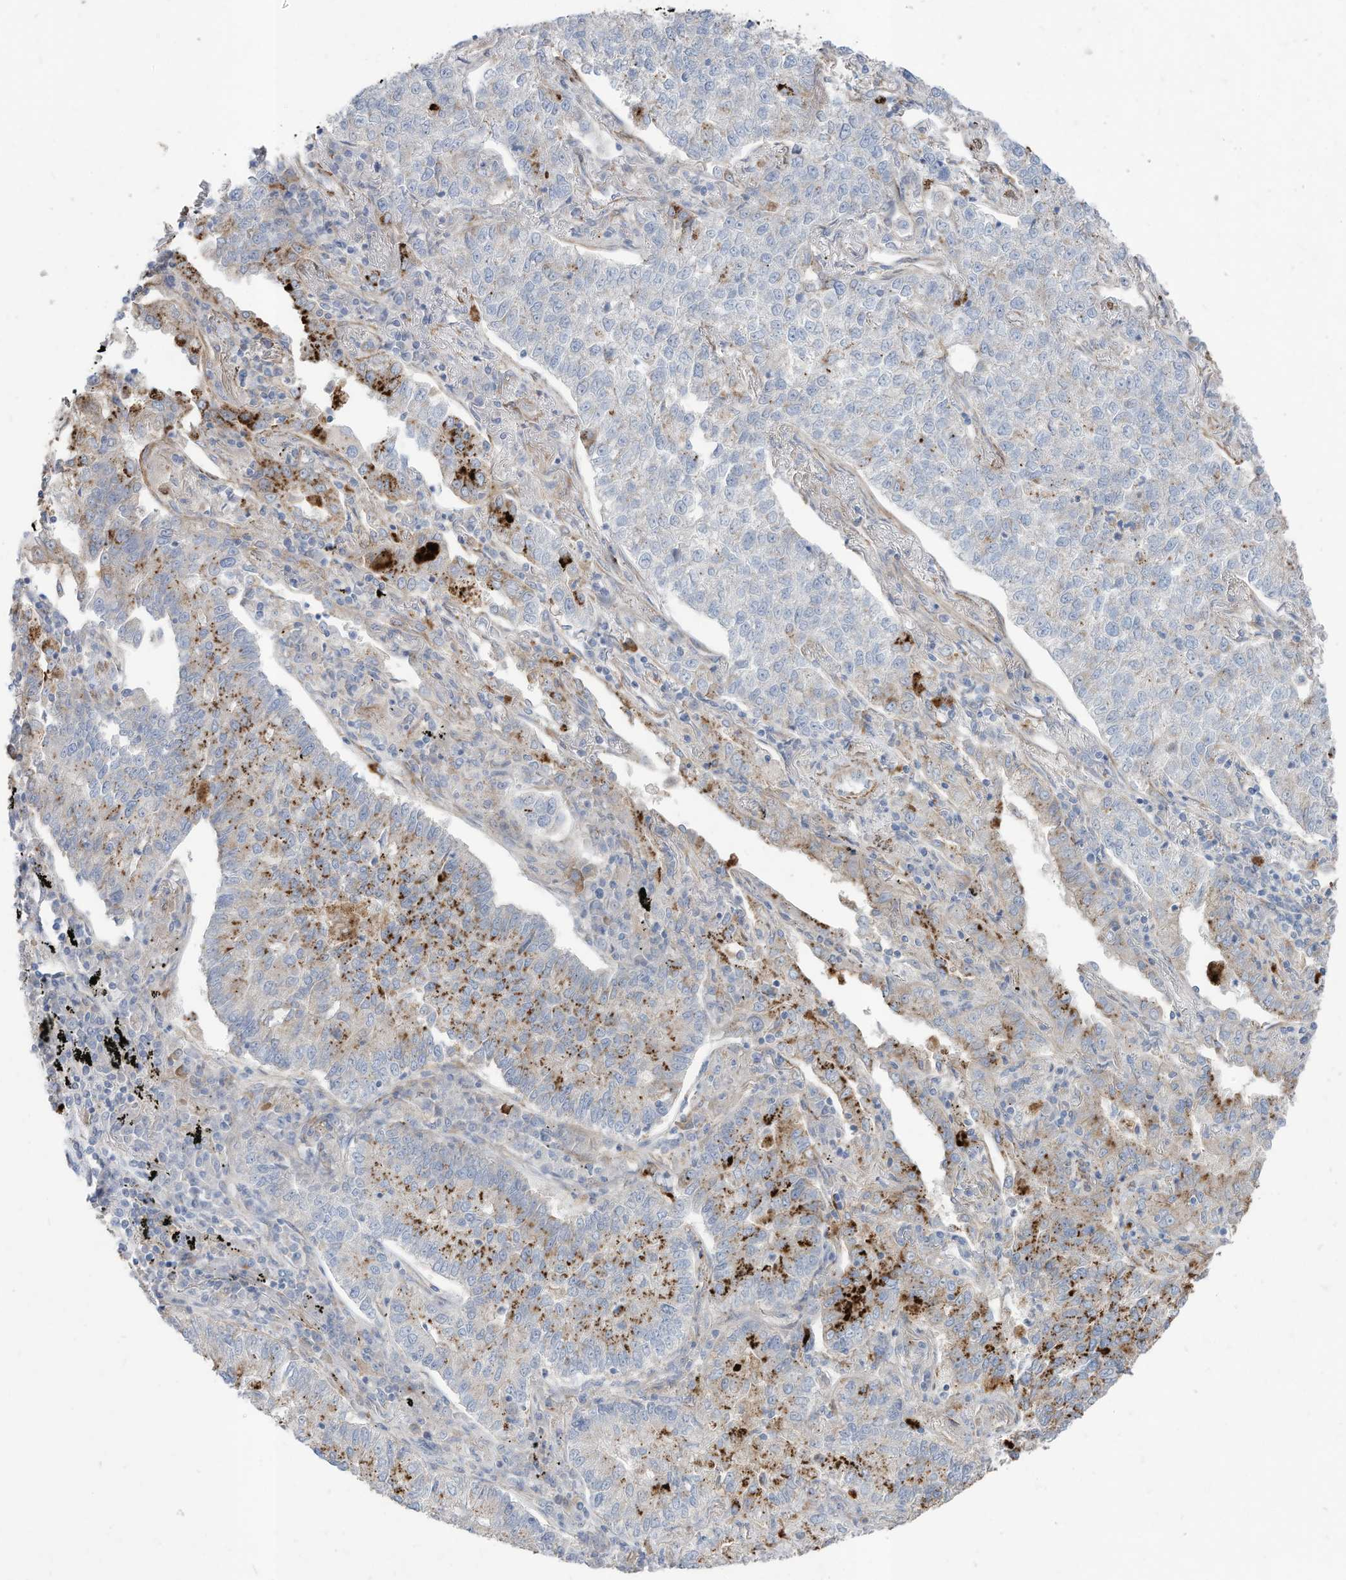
{"staining": {"intensity": "strong", "quantity": "<25%", "location": "cytoplasmic/membranous"}, "tissue": "lung cancer", "cell_type": "Tumor cells", "image_type": "cancer", "snomed": [{"axis": "morphology", "description": "Adenocarcinoma, NOS"}, {"axis": "topography", "description": "Lung"}], "caption": "Immunohistochemical staining of lung cancer (adenocarcinoma) demonstrates medium levels of strong cytoplasmic/membranous protein staining in approximately <25% of tumor cells.", "gene": "SLC17A7", "patient": {"sex": "male", "age": 49}}